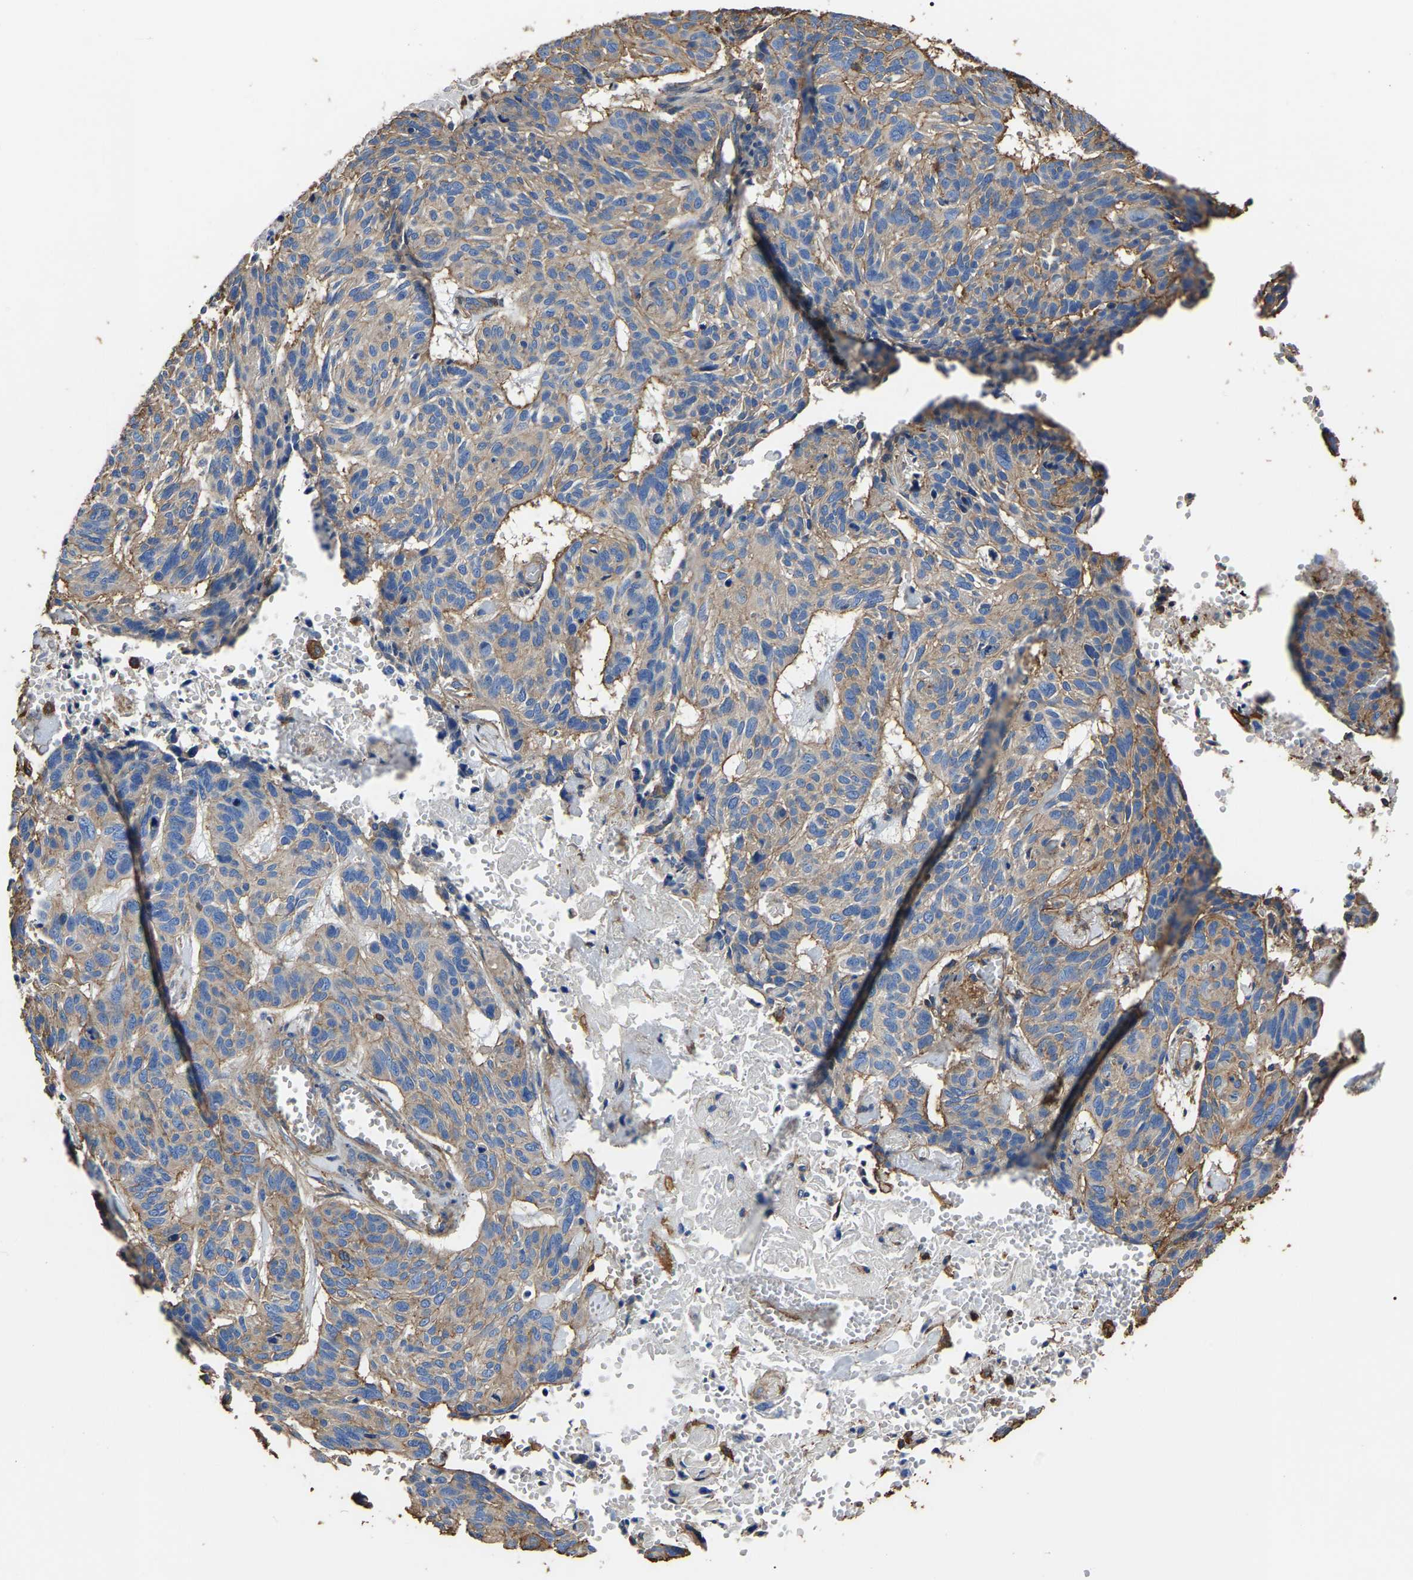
{"staining": {"intensity": "moderate", "quantity": "25%-75%", "location": "cytoplasmic/membranous"}, "tissue": "skin cancer", "cell_type": "Tumor cells", "image_type": "cancer", "snomed": [{"axis": "morphology", "description": "Basal cell carcinoma"}, {"axis": "topography", "description": "Skin"}], "caption": "Protein analysis of basal cell carcinoma (skin) tissue reveals moderate cytoplasmic/membranous positivity in approximately 25%-75% of tumor cells.", "gene": "ARMT1", "patient": {"sex": "male", "age": 85}}